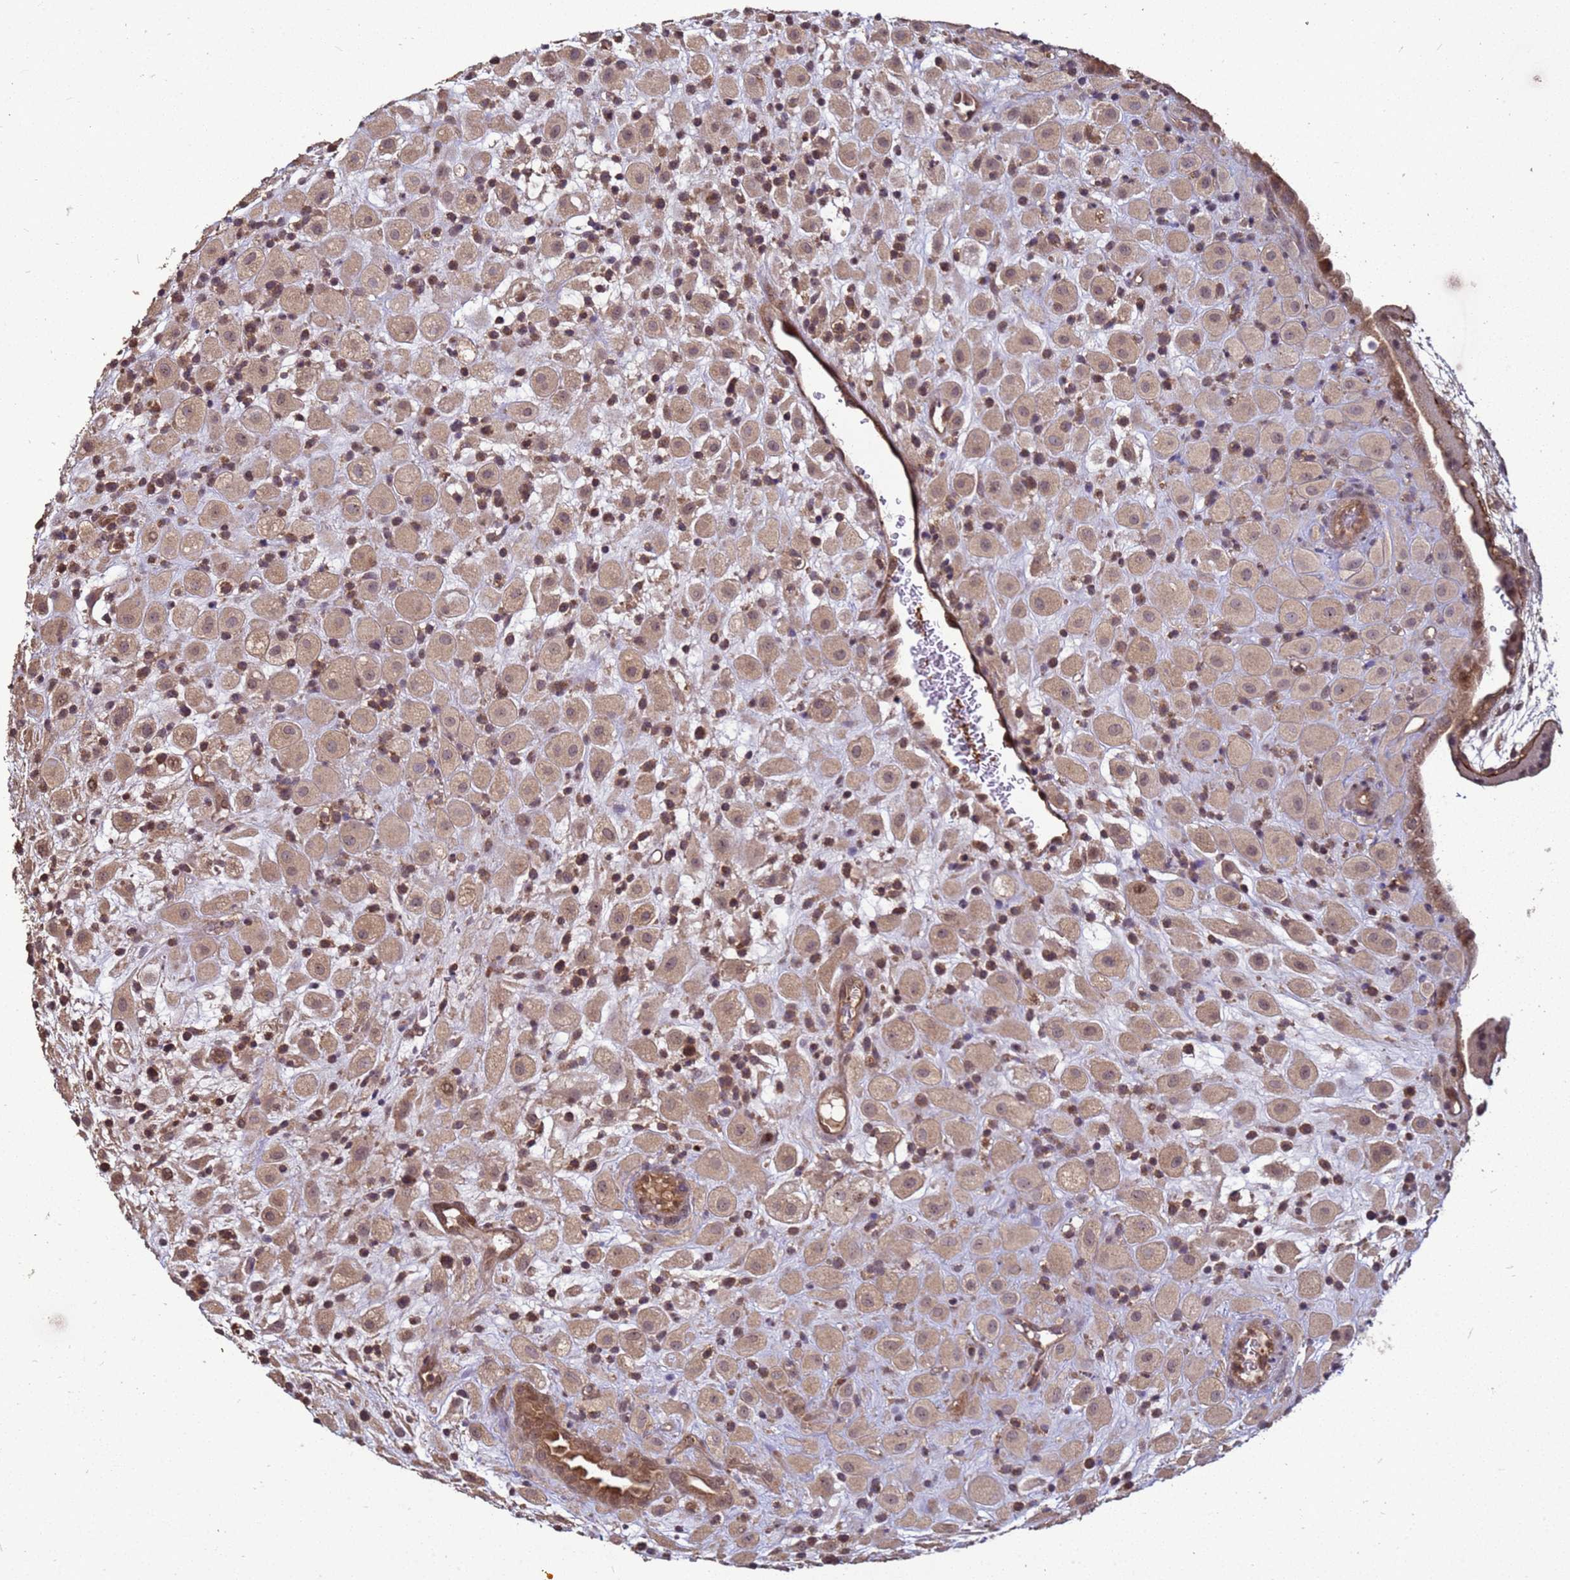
{"staining": {"intensity": "moderate", "quantity": ">75%", "location": "cytoplasmic/membranous,nuclear"}, "tissue": "placenta", "cell_type": "Decidual cells", "image_type": "normal", "snomed": [{"axis": "morphology", "description": "Normal tissue, NOS"}, {"axis": "topography", "description": "Placenta"}], "caption": "Brown immunohistochemical staining in normal human placenta demonstrates moderate cytoplasmic/membranous,nuclear positivity in approximately >75% of decidual cells. The protein is stained brown, and the nuclei are stained in blue (DAB IHC with brightfield microscopy, high magnification).", "gene": "CRBN", "patient": {"sex": "female", "age": 35}}